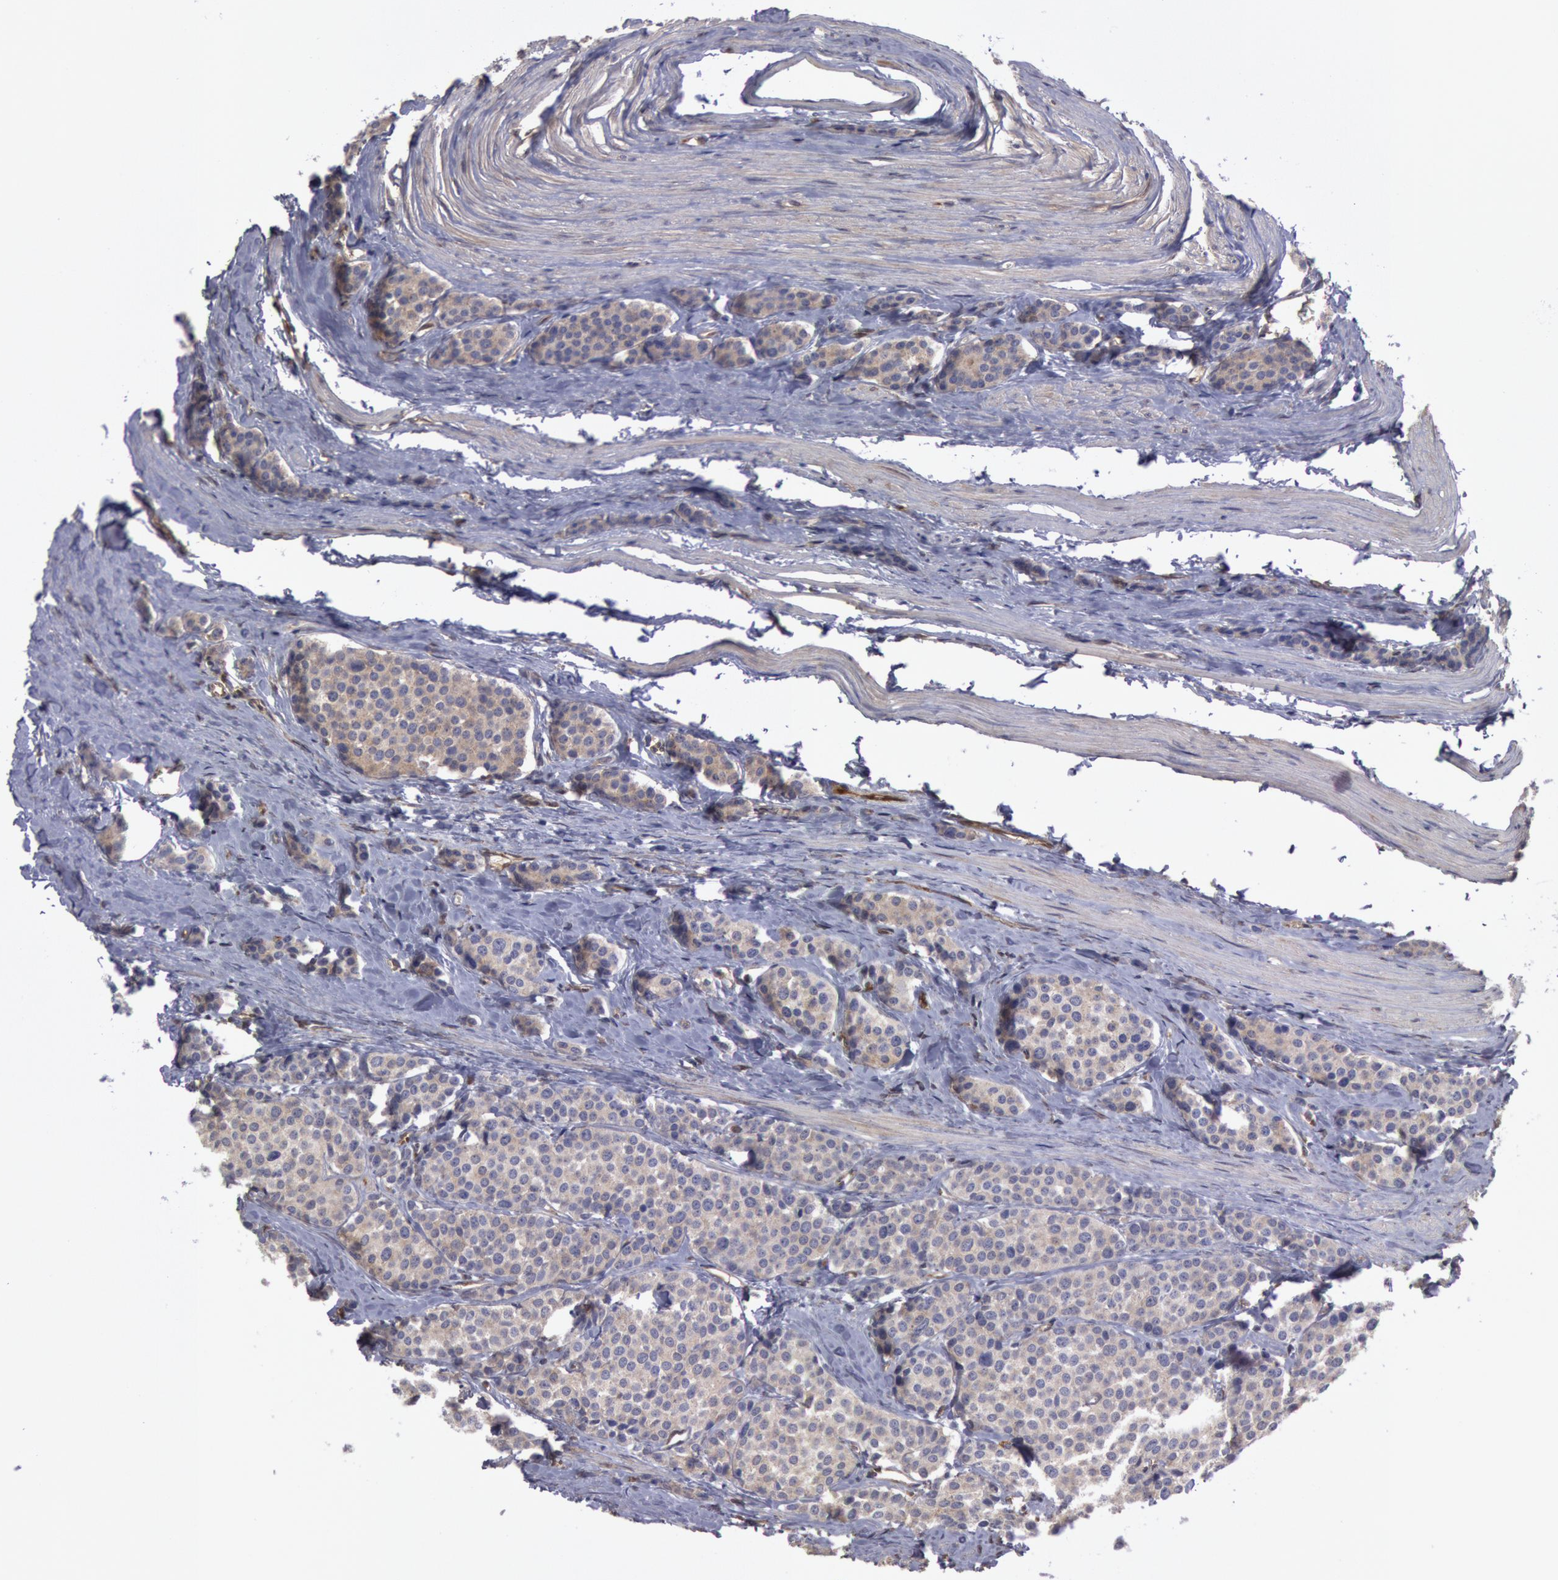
{"staining": {"intensity": "weak", "quantity": "25%-75%", "location": "cytoplasmic/membranous"}, "tissue": "carcinoid", "cell_type": "Tumor cells", "image_type": "cancer", "snomed": [{"axis": "morphology", "description": "Carcinoid, malignant, NOS"}, {"axis": "topography", "description": "Small intestine"}], "caption": "Carcinoid stained with immunohistochemistry (IHC) exhibits weak cytoplasmic/membranous positivity in about 25%-75% of tumor cells. (brown staining indicates protein expression, while blue staining denotes nuclei).", "gene": "CCDC50", "patient": {"sex": "male", "age": 60}}